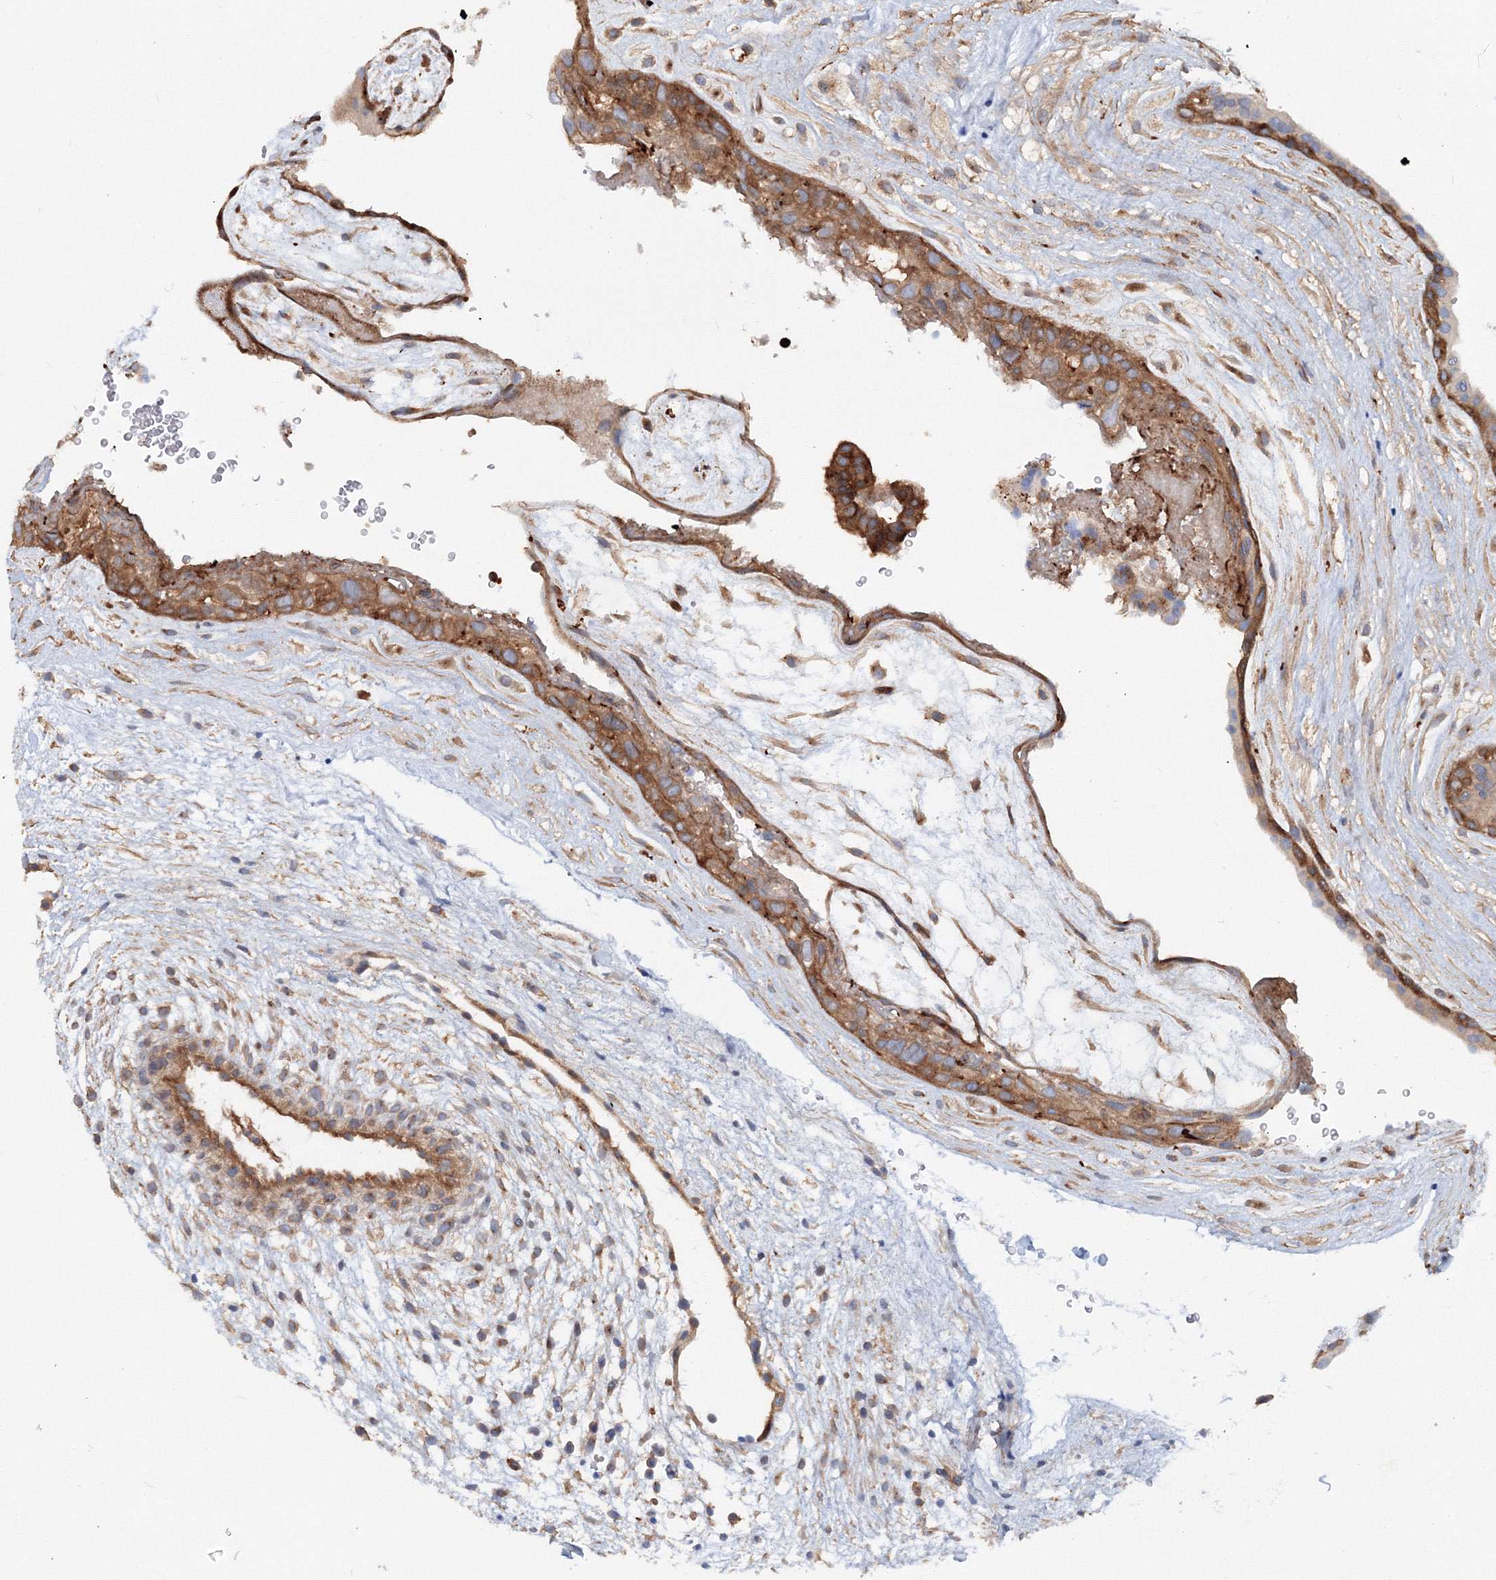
{"staining": {"intensity": "moderate", "quantity": ">75%", "location": "cytoplasmic/membranous"}, "tissue": "placenta", "cell_type": "Decidual cells", "image_type": "normal", "snomed": [{"axis": "morphology", "description": "Normal tissue, NOS"}, {"axis": "topography", "description": "Placenta"}], "caption": "High-power microscopy captured an immunohistochemistry (IHC) histopathology image of normal placenta, revealing moderate cytoplasmic/membranous expression in approximately >75% of decidual cells. The staining was performed using DAB (3,3'-diaminobenzidine), with brown indicating positive protein expression. Nuclei are stained blue with hematoxylin.", "gene": "EXOC1", "patient": {"sex": "female", "age": 19}}